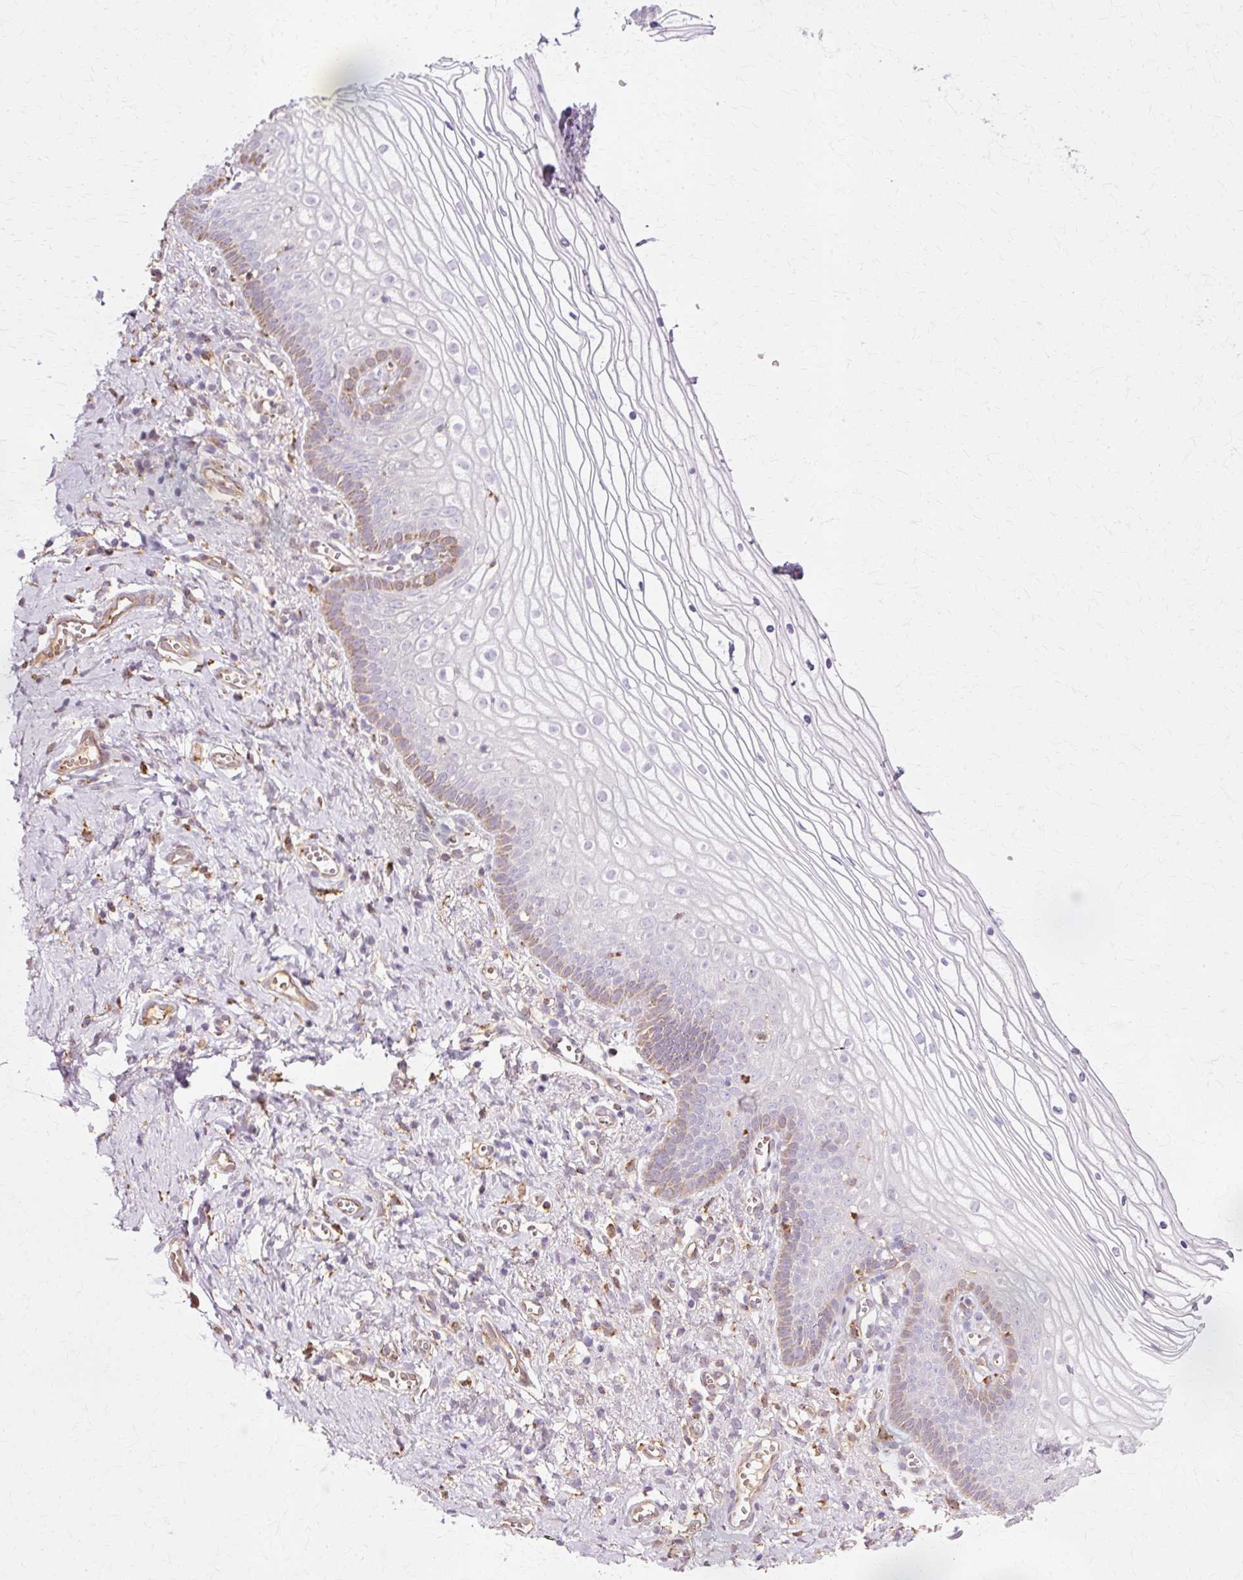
{"staining": {"intensity": "moderate", "quantity": "<25%", "location": "cytoplasmic/membranous"}, "tissue": "vagina", "cell_type": "Squamous epithelial cells", "image_type": "normal", "snomed": [{"axis": "morphology", "description": "Normal tissue, NOS"}, {"axis": "topography", "description": "Vagina"}], "caption": "Immunohistochemical staining of unremarkable human vagina exhibits low levels of moderate cytoplasmic/membranous positivity in approximately <25% of squamous epithelial cells.", "gene": "GPX1", "patient": {"sex": "female", "age": 56}}